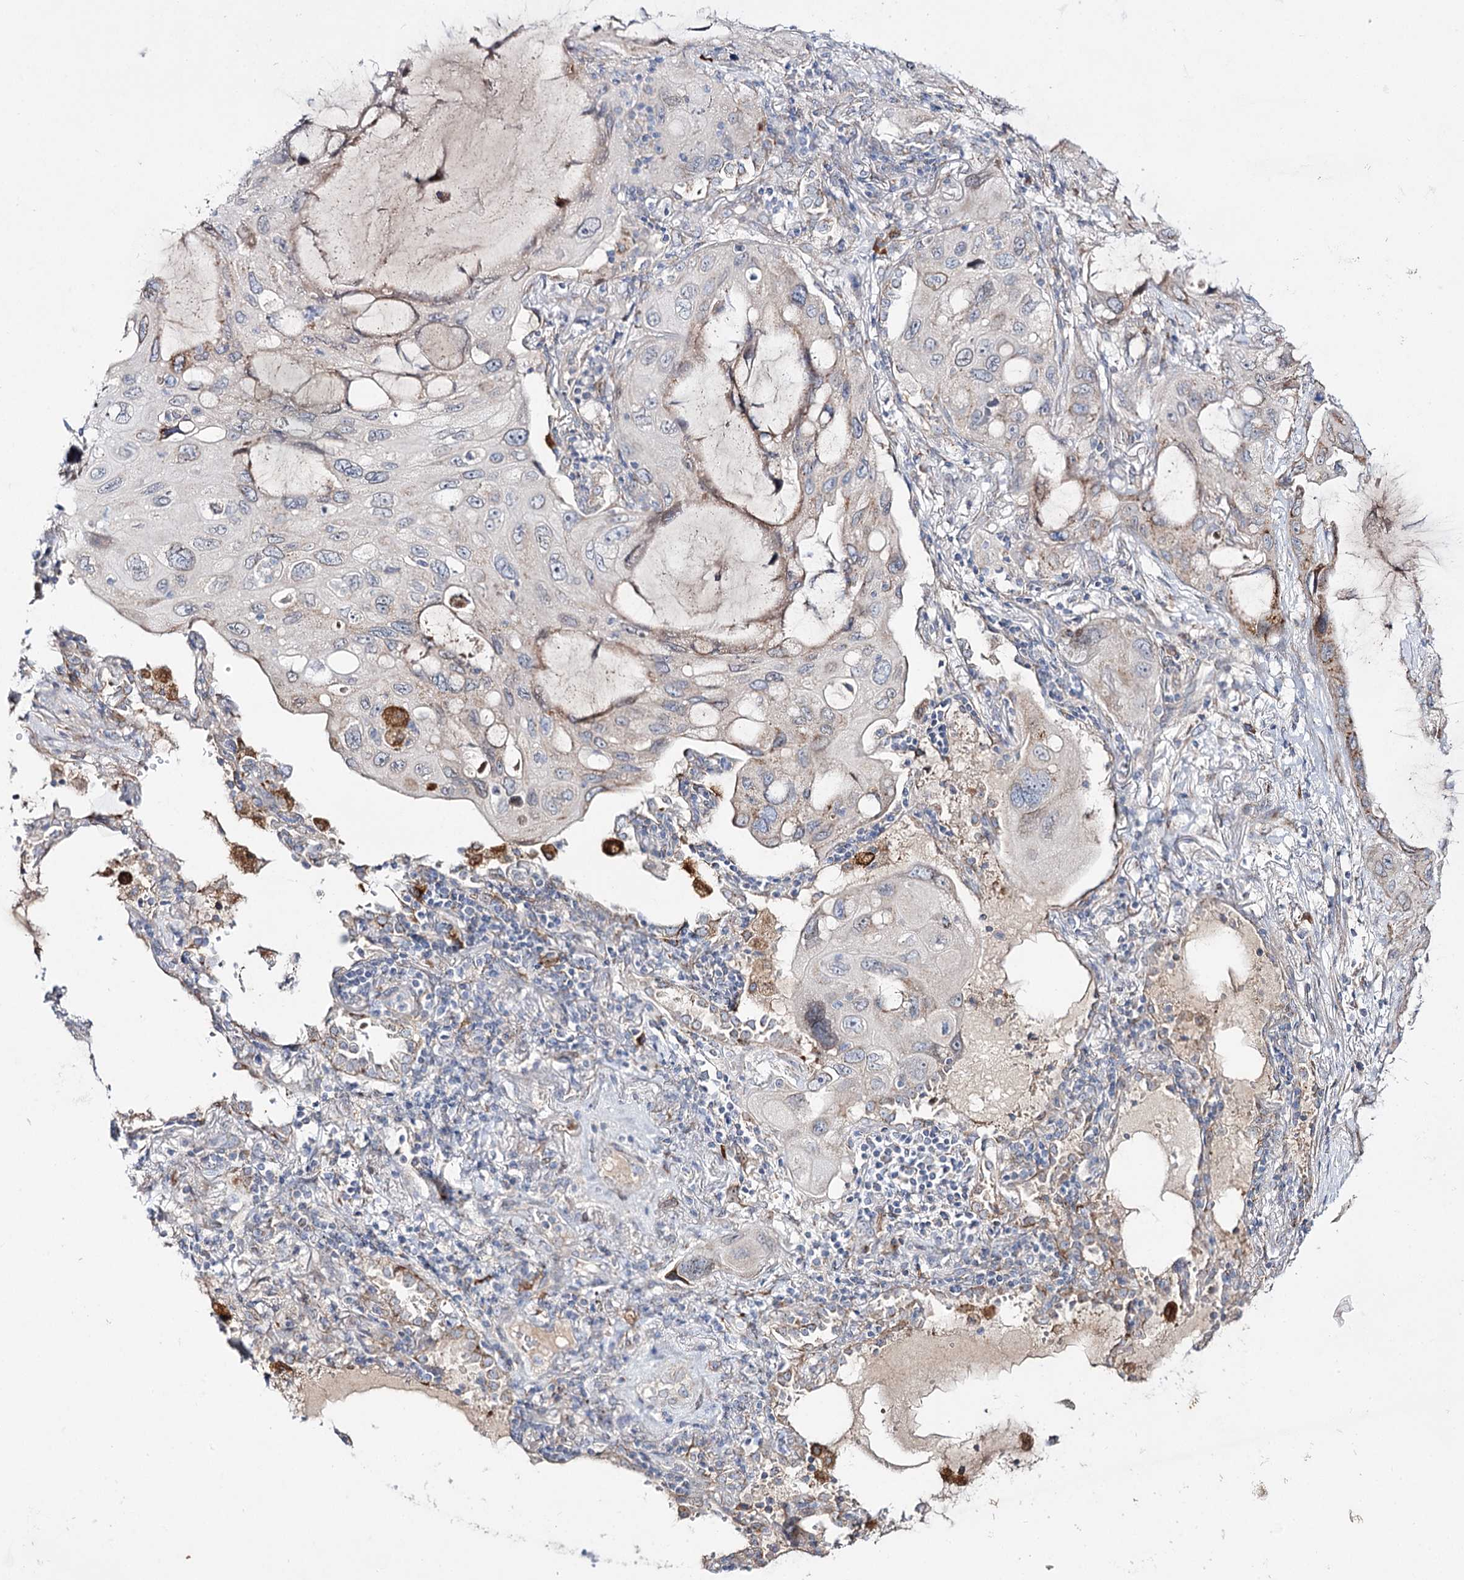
{"staining": {"intensity": "moderate", "quantity": "<25%", "location": "cytoplasmic/membranous"}, "tissue": "lung cancer", "cell_type": "Tumor cells", "image_type": "cancer", "snomed": [{"axis": "morphology", "description": "Squamous cell carcinoma, NOS"}, {"axis": "topography", "description": "Lung"}], "caption": "Squamous cell carcinoma (lung) stained for a protein shows moderate cytoplasmic/membranous positivity in tumor cells.", "gene": "C11orf80", "patient": {"sex": "female", "age": 73}}